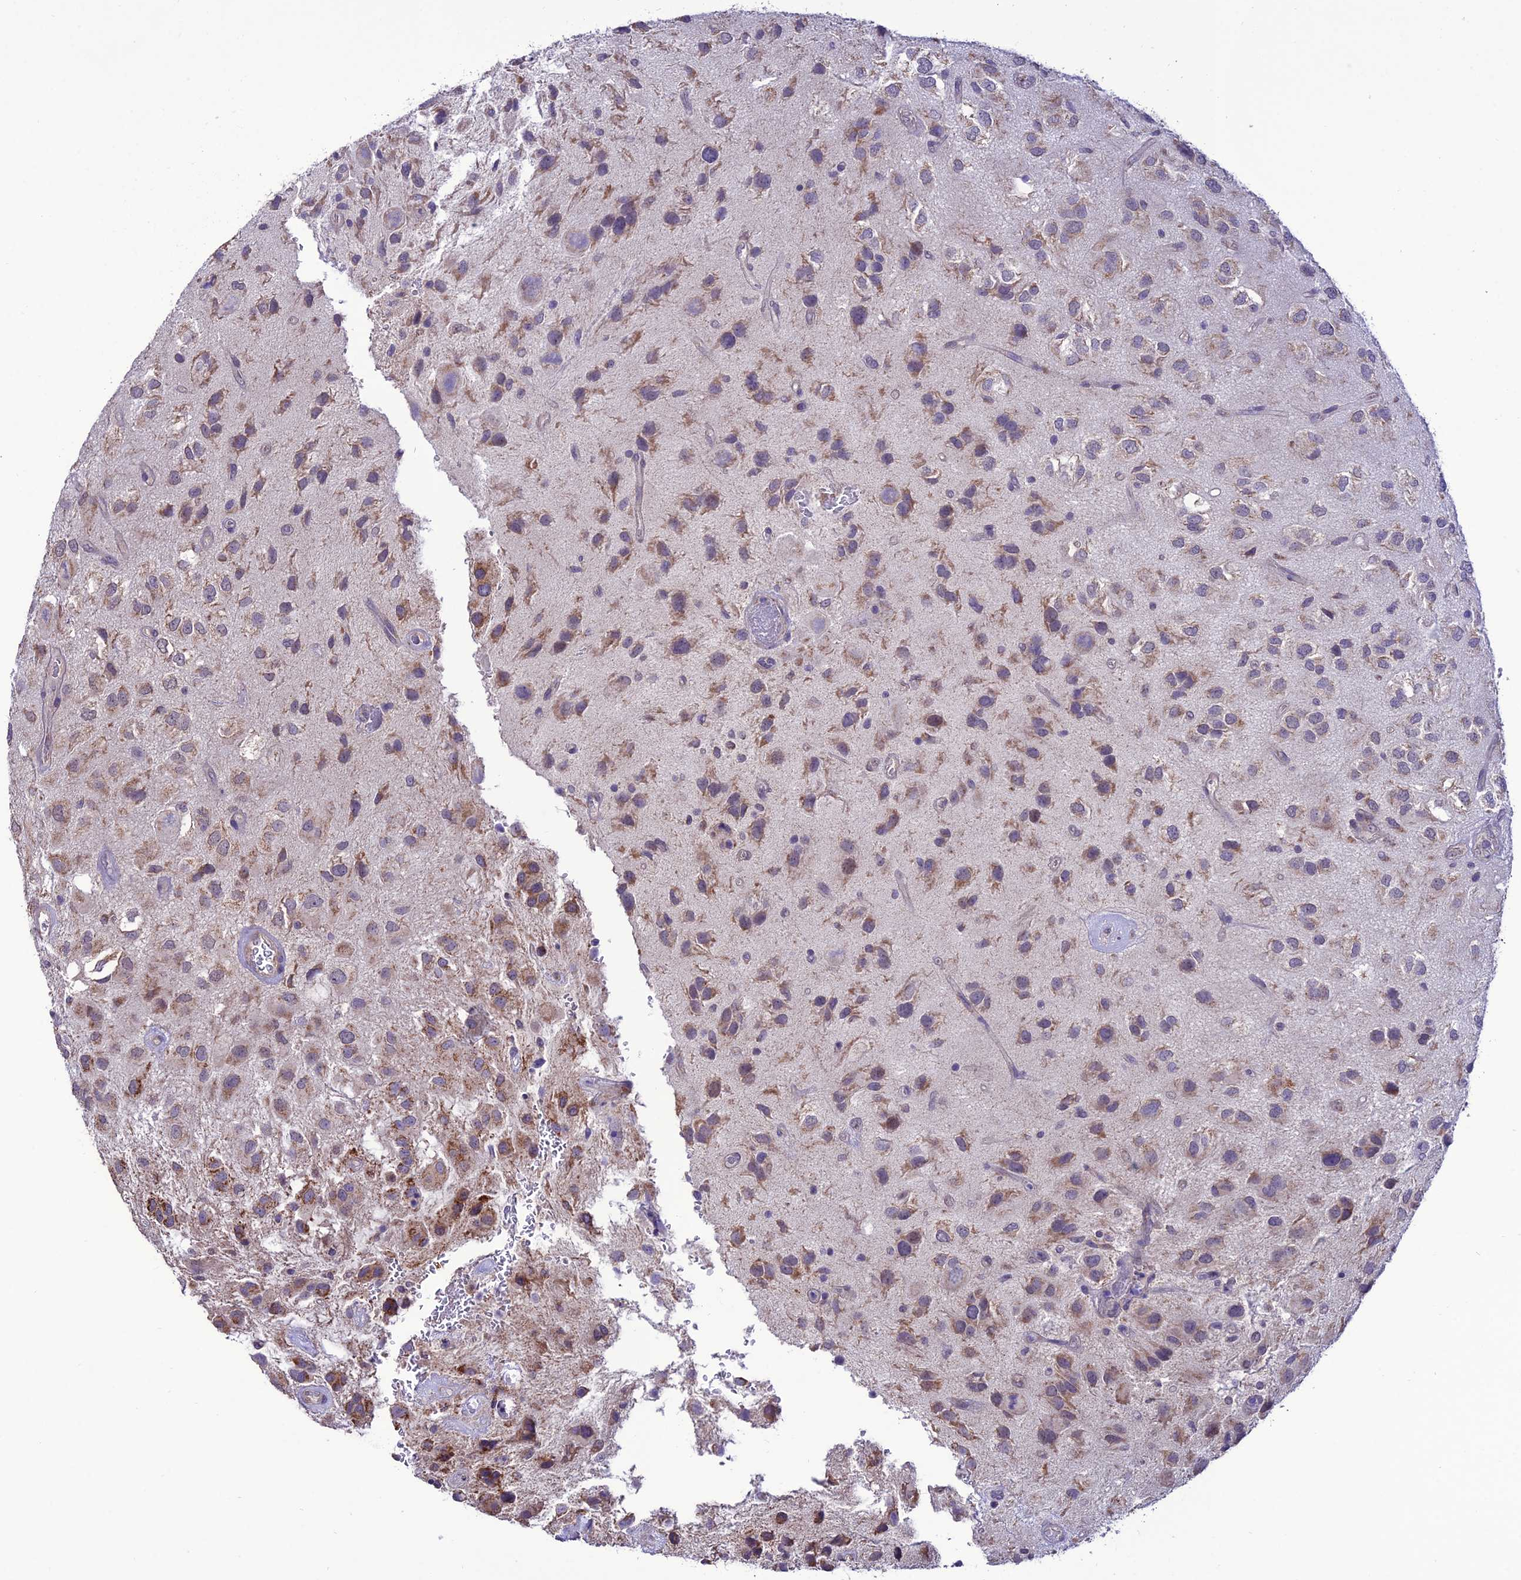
{"staining": {"intensity": "moderate", "quantity": "25%-75%", "location": "cytoplasmic/membranous"}, "tissue": "glioma", "cell_type": "Tumor cells", "image_type": "cancer", "snomed": [{"axis": "morphology", "description": "Glioma, malignant, Low grade"}, {"axis": "topography", "description": "Brain"}], "caption": "This image exhibits glioma stained with immunohistochemistry (IHC) to label a protein in brown. The cytoplasmic/membranous of tumor cells show moderate positivity for the protein. Nuclei are counter-stained blue.", "gene": "HOGA1", "patient": {"sex": "male", "age": 66}}